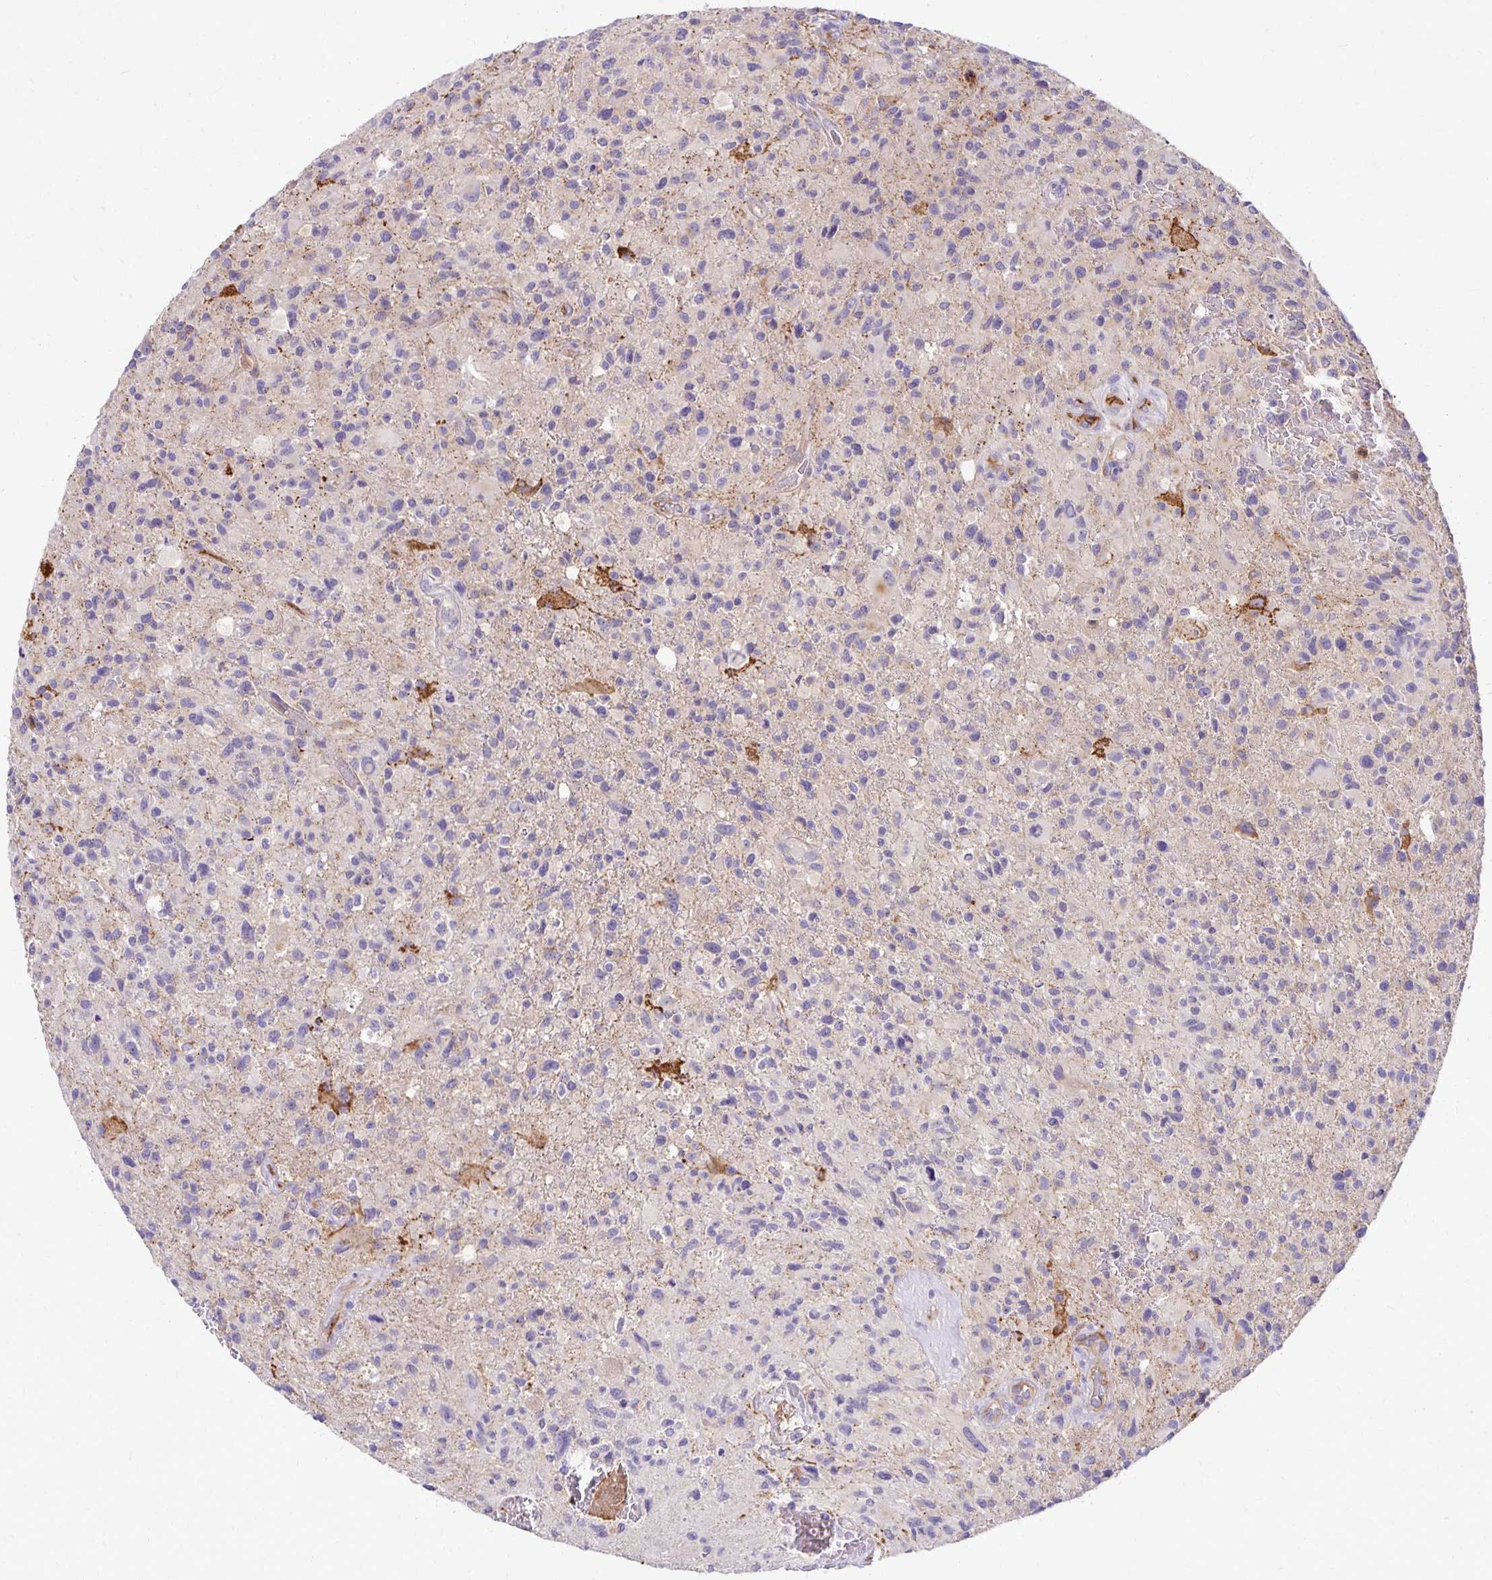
{"staining": {"intensity": "negative", "quantity": "none", "location": "none"}, "tissue": "glioma", "cell_type": "Tumor cells", "image_type": "cancer", "snomed": [{"axis": "morphology", "description": "Glioma, malignant, High grade"}, {"axis": "topography", "description": "Brain"}], "caption": "Immunohistochemistry (IHC) histopathology image of neoplastic tissue: human high-grade glioma (malignant) stained with DAB shows no significant protein staining in tumor cells.", "gene": "TTYH1", "patient": {"sex": "male", "age": 63}}